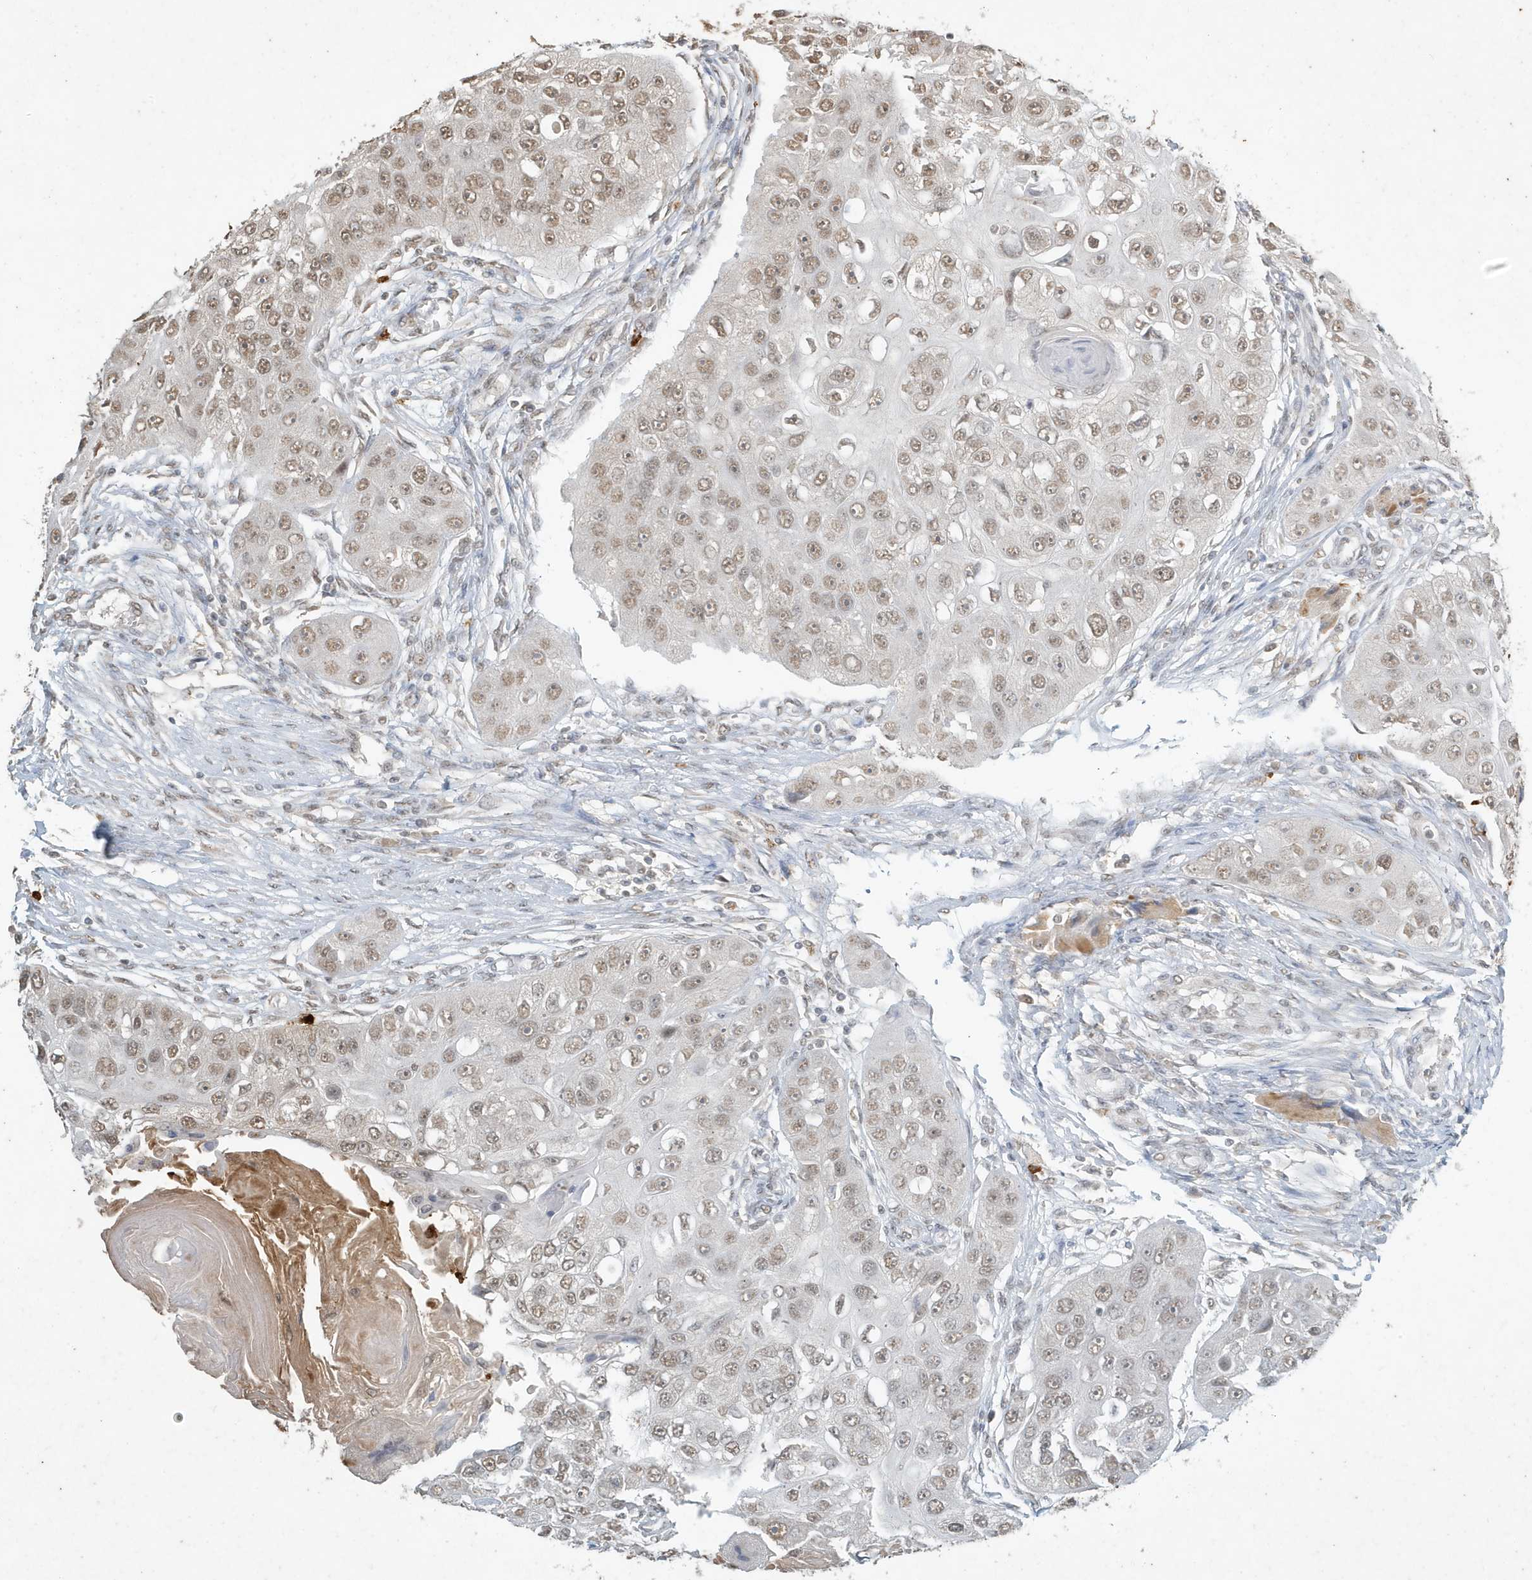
{"staining": {"intensity": "moderate", "quantity": ">75%", "location": "nuclear"}, "tissue": "head and neck cancer", "cell_type": "Tumor cells", "image_type": "cancer", "snomed": [{"axis": "morphology", "description": "Normal tissue, NOS"}, {"axis": "morphology", "description": "Squamous cell carcinoma, NOS"}, {"axis": "topography", "description": "Skeletal muscle"}, {"axis": "topography", "description": "Head-Neck"}], "caption": "Human head and neck squamous cell carcinoma stained with a brown dye exhibits moderate nuclear positive staining in about >75% of tumor cells.", "gene": "DEFA1", "patient": {"sex": "male", "age": 51}}